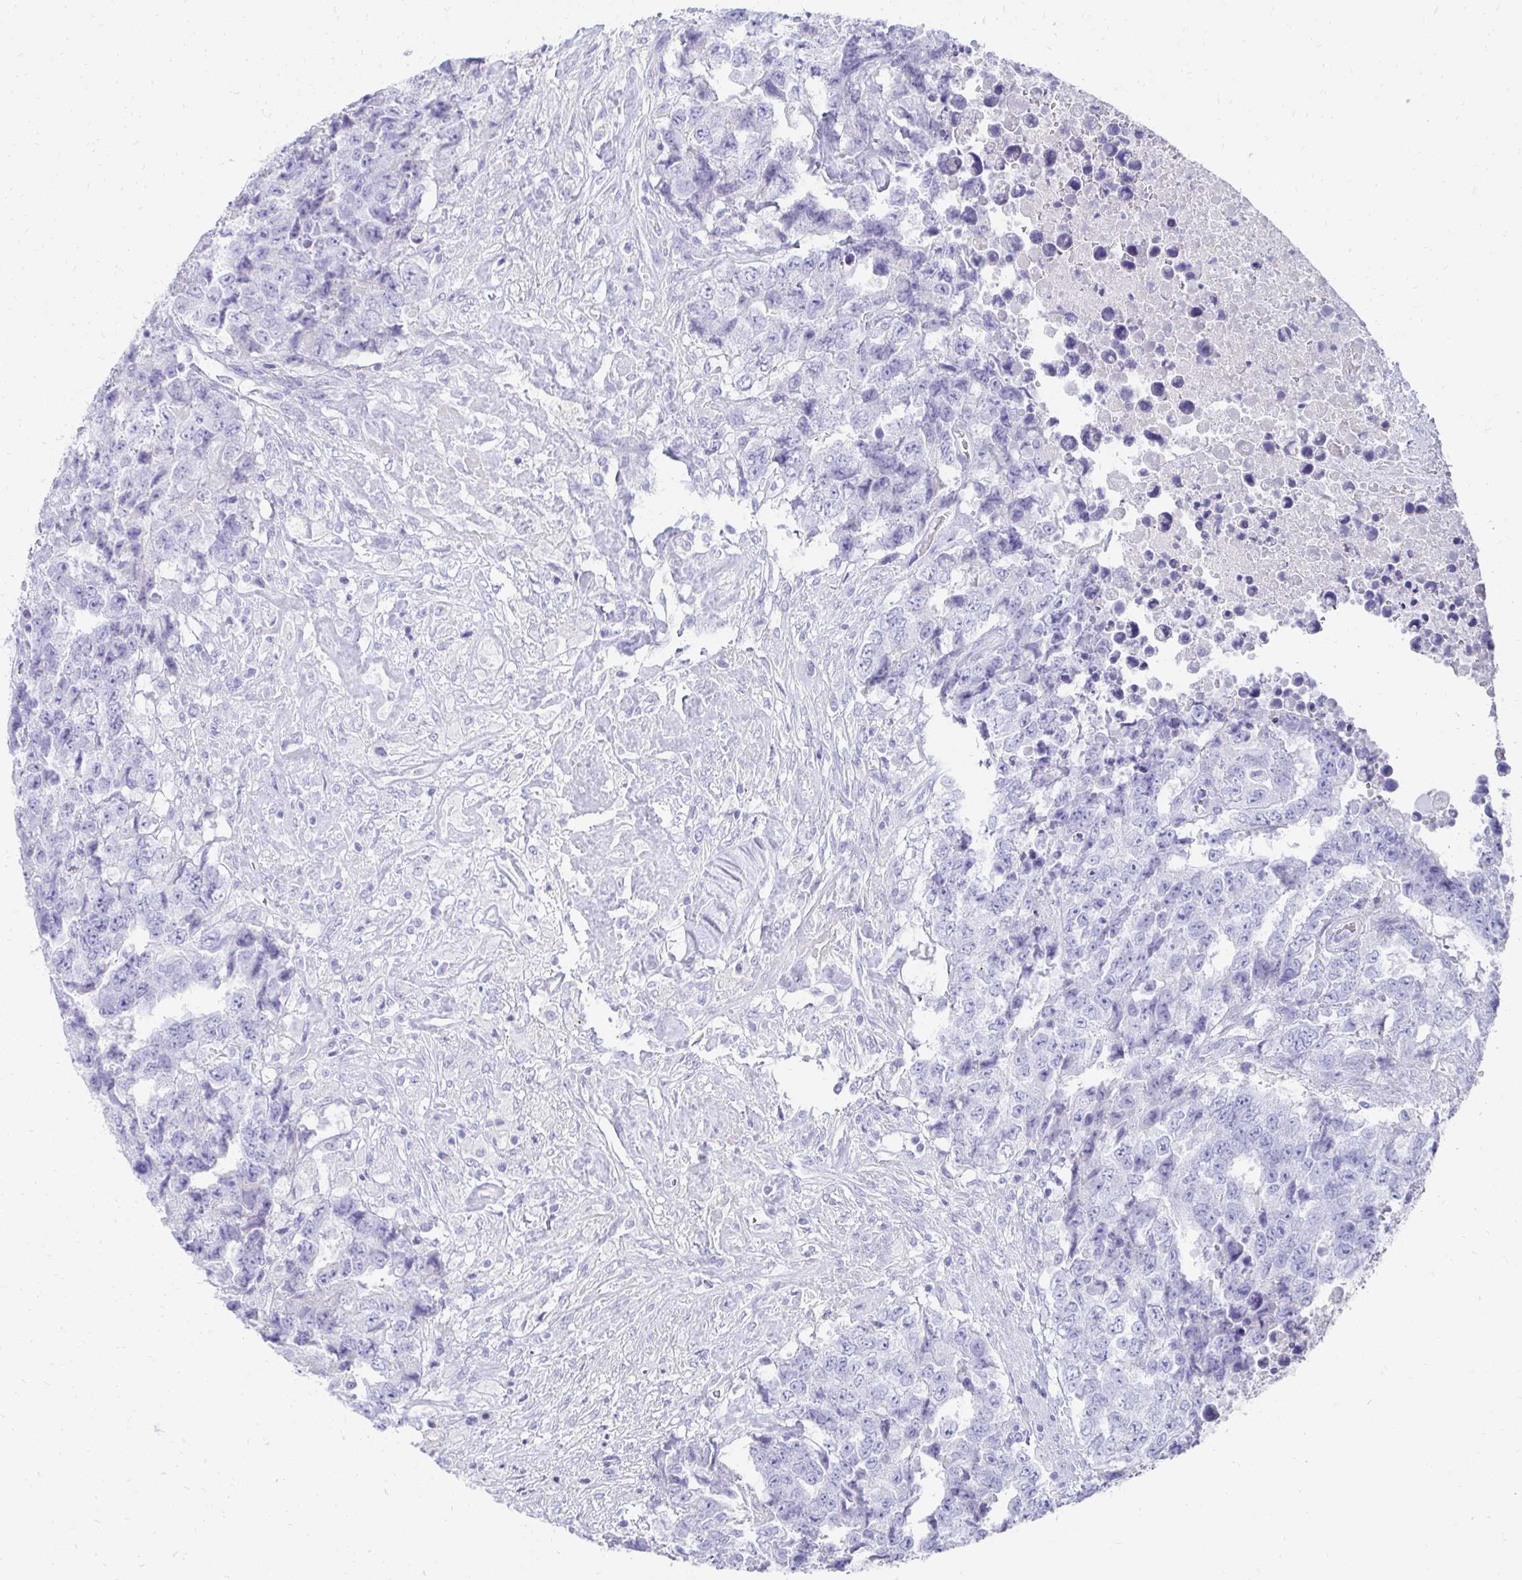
{"staining": {"intensity": "negative", "quantity": "none", "location": "none"}, "tissue": "testis cancer", "cell_type": "Tumor cells", "image_type": "cancer", "snomed": [{"axis": "morphology", "description": "Carcinoma, Embryonal, NOS"}, {"axis": "topography", "description": "Testis"}], "caption": "The micrograph exhibits no staining of tumor cells in testis embryonal carcinoma.", "gene": "TNNT1", "patient": {"sex": "male", "age": 24}}